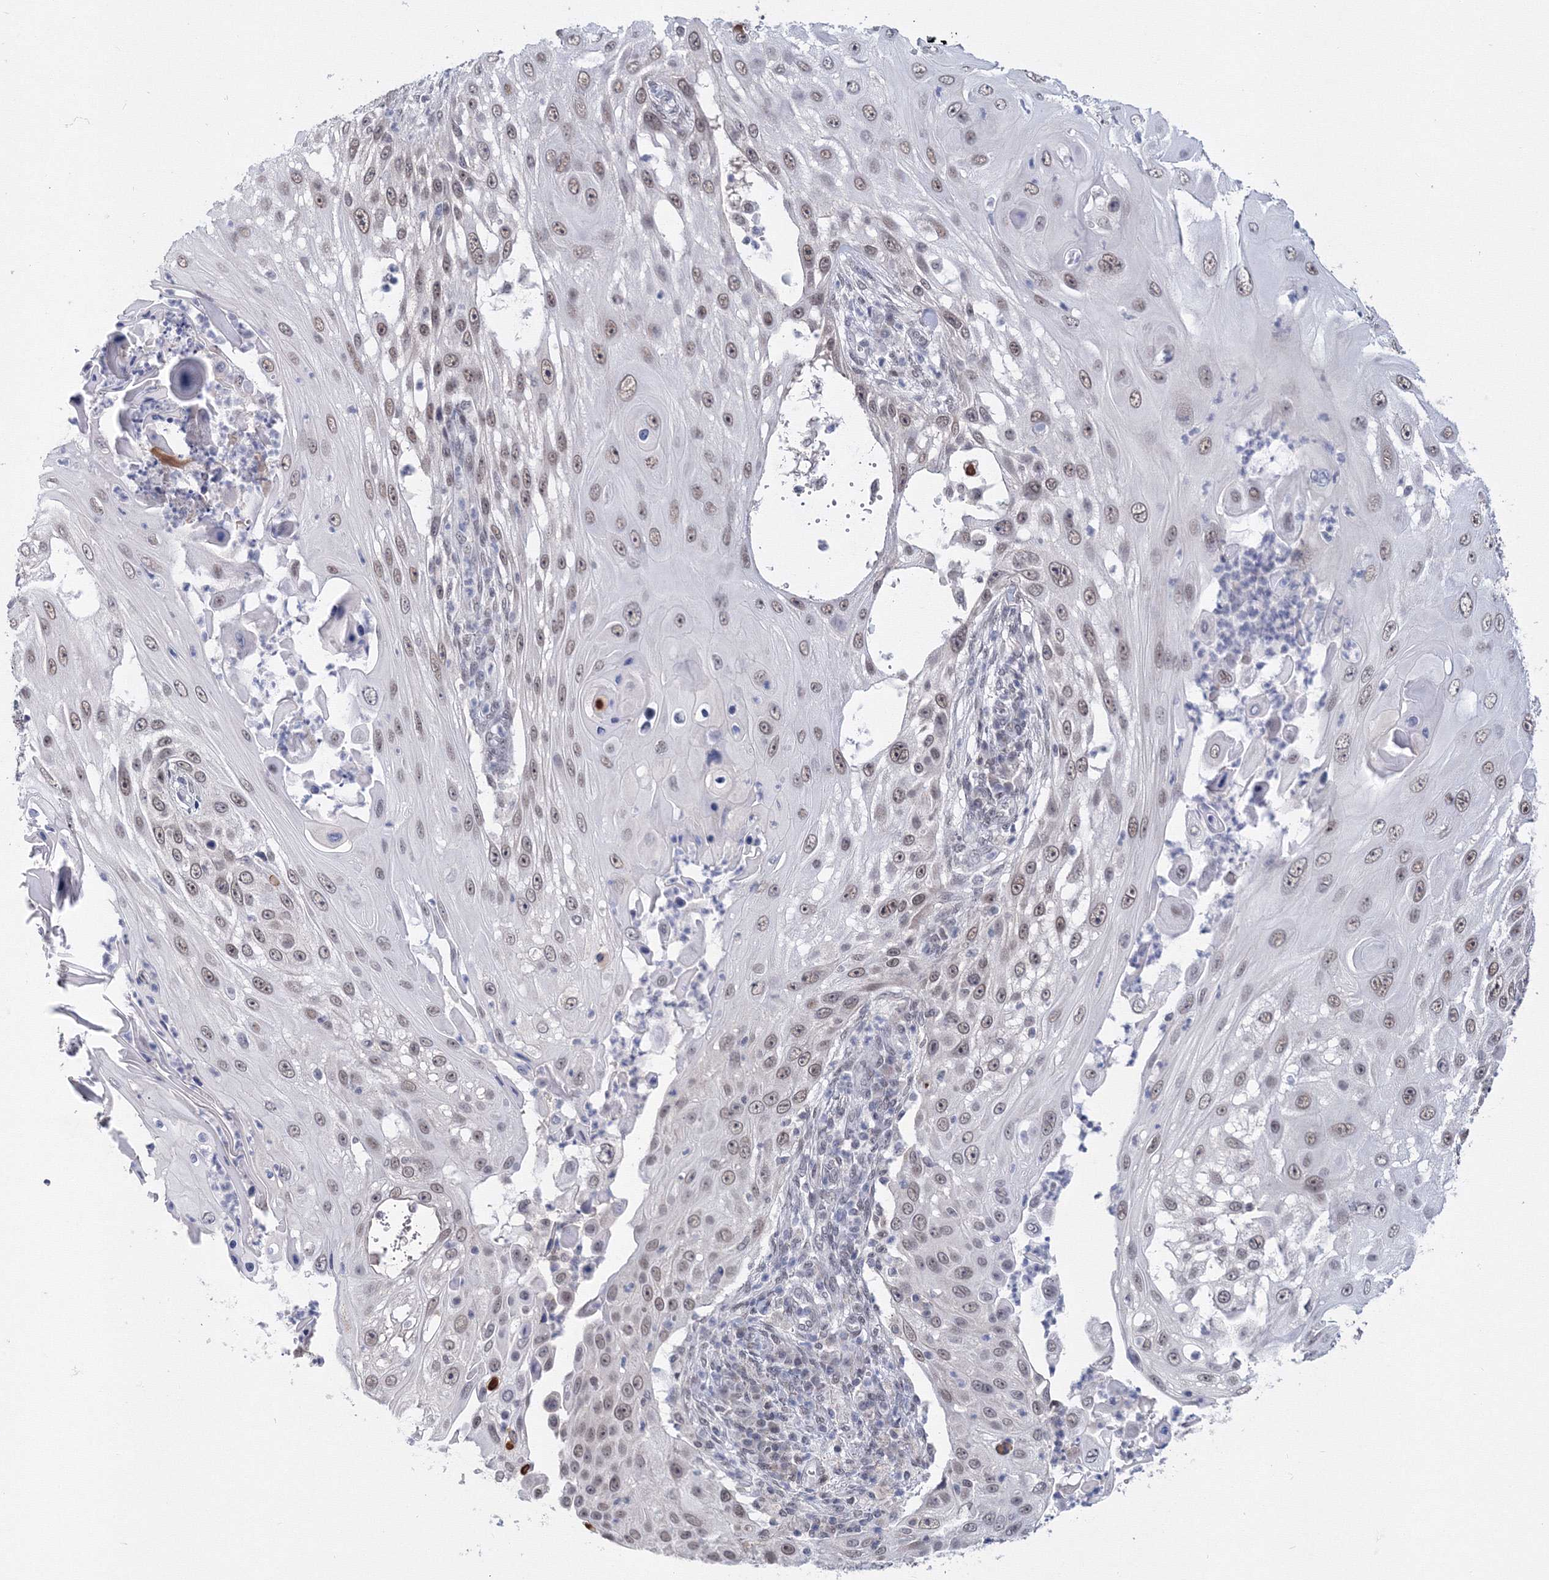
{"staining": {"intensity": "weak", "quantity": "25%-75%", "location": "nuclear"}, "tissue": "skin cancer", "cell_type": "Tumor cells", "image_type": "cancer", "snomed": [{"axis": "morphology", "description": "Squamous cell carcinoma, NOS"}, {"axis": "topography", "description": "Skin"}], "caption": "This micrograph shows skin squamous cell carcinoma stained with immunohistochemistry to label a protein in brown. The nuclear of tumor cells show weak positivity for the protein. Nuclei are counter-stained blue.", "gene": "SF3B6", "patient": {"sex": "female", "age": 44}}